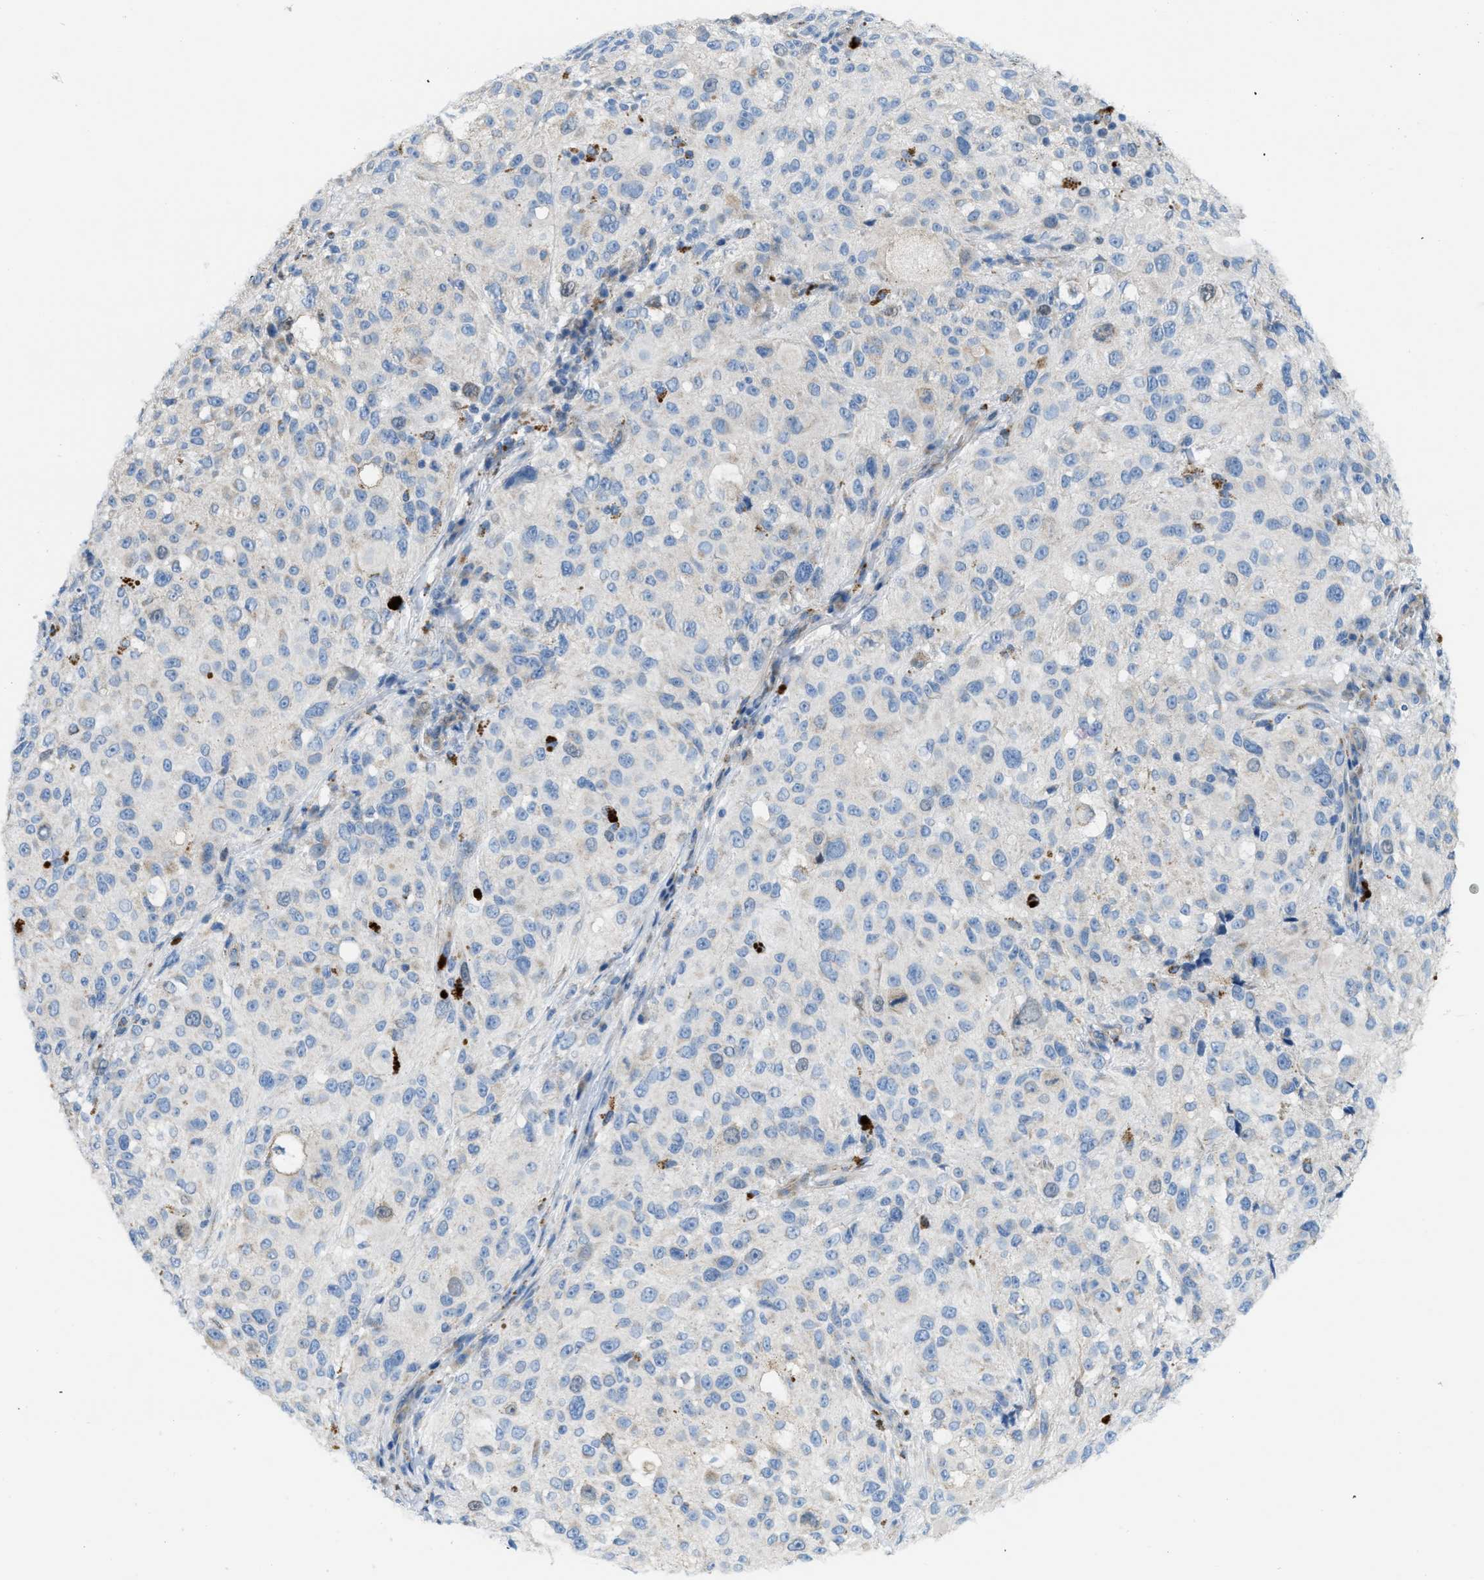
{"staining": {"intensity": "negative", "quantity": "none", "location": "none"}, "tissue": "melanoma", "cell_type": "Tumor cells", "image_type": "cancer", "snomed": [{"axis": "morphology", "description": "Necrosis, NOS"}, {"axis": "morphology", "description": "Malignant melanoma, NOS"}, {"axis": "topography", "description": "Skin"}], "caption": "This is an immunohistochemistry (IHC) photomicrograph of melanoma. There is no positivity in tumor cells.", "gene": "JADE1", "patient": {"sex": "female", "age": 87}}